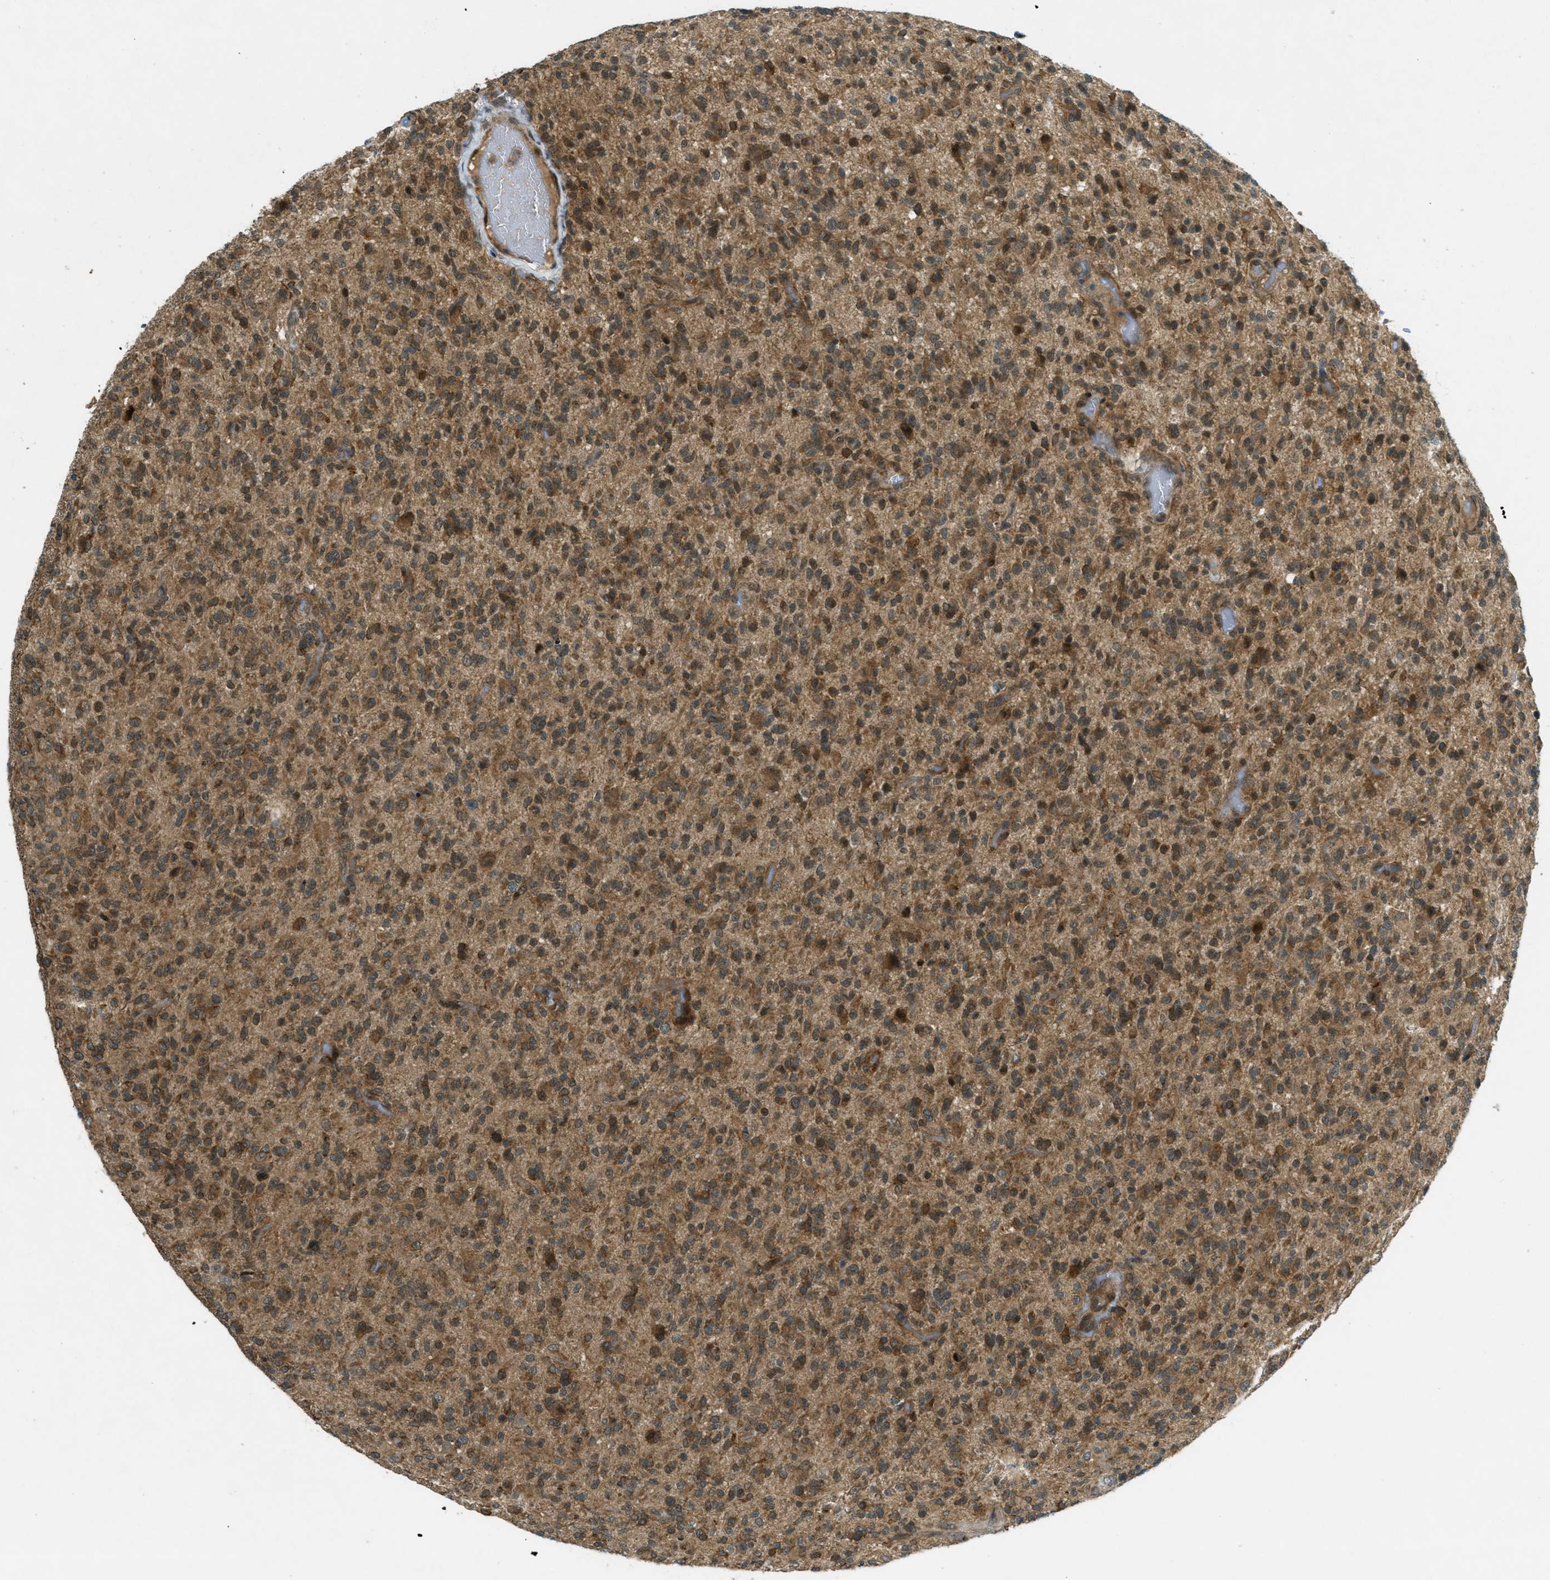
{"staining": {"intensity": "moderate", "quantity": ">75%", "location": "cytoplasmic/membranous"}, "tissue": "glioma", "cell_type": "Tumor cells", "image_type": "cancer", "snomed": [{"axis": "morphology", "description": "Glioma, malignant, High grade"}, {"axis": "topography", "description": "Brain"}], "caption": "Immunohistochemistry photomicrograph of human malignant high-grade glioma stained for a protein (brown), which displays medium levels of moderate cytoplasmic/membranous expression in about >75% of tumor cells.", "gene": "EIF2AK3", "patient": {"sex": "male", "age": 71}}